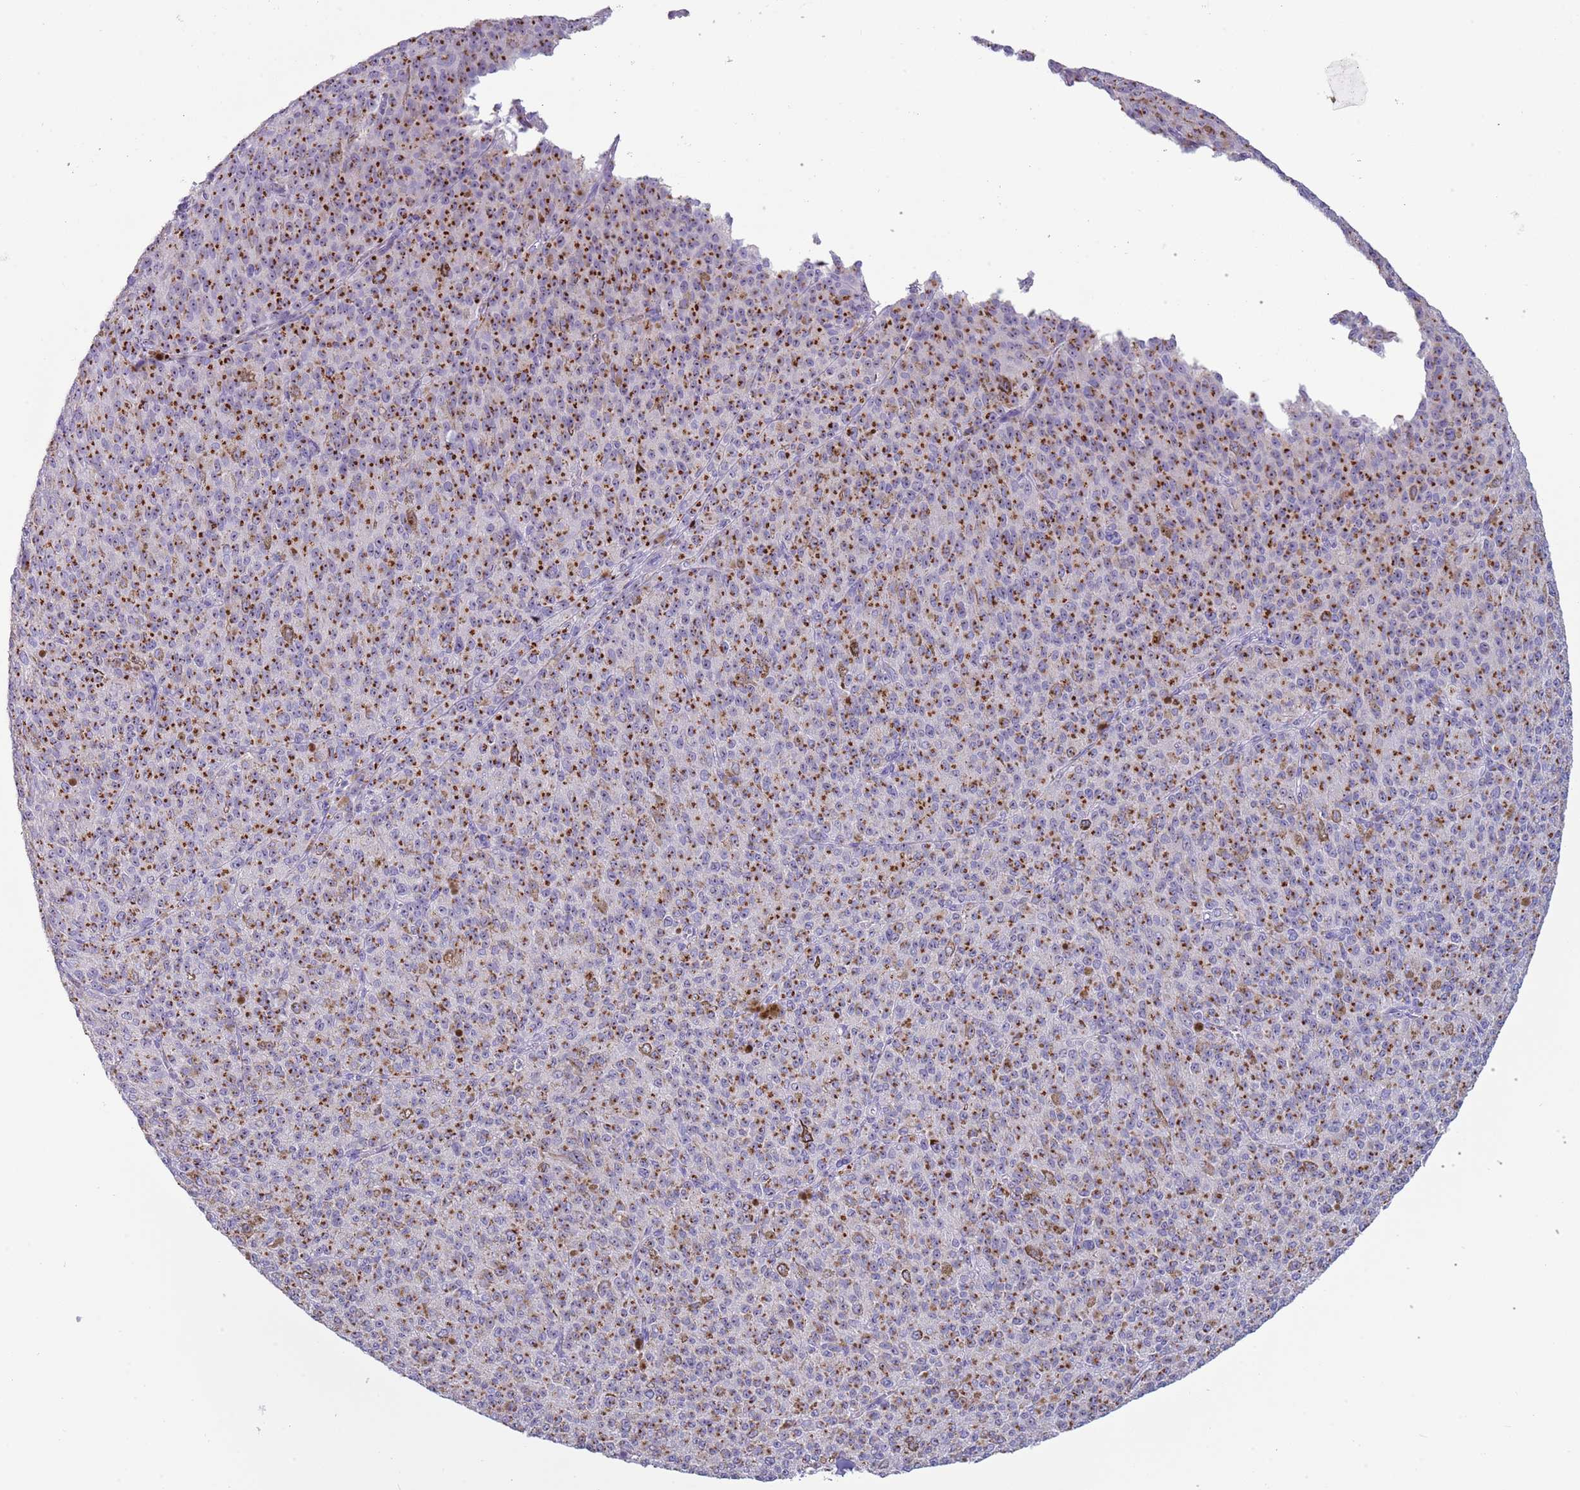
{"staining": {"intensity": "strong", "quantity": "25%-75%", "location": "cytoplasmic/membranous"}, "tissue": "melanoma", "cell_type": "Tumor cells", "image_type": "cancer", "snomed": [{"axis": "morphology", "description": "Malignant melanoma, NOS"}, {"axis": "topography", "description": "Skin"}], "caption": "A brown stain shows strong cytoplasmic/membranous positivity of a protein in human melanoma tumor cells.", "gene": "NBPF6", "patient": {"sex": "female", "age": 52}}